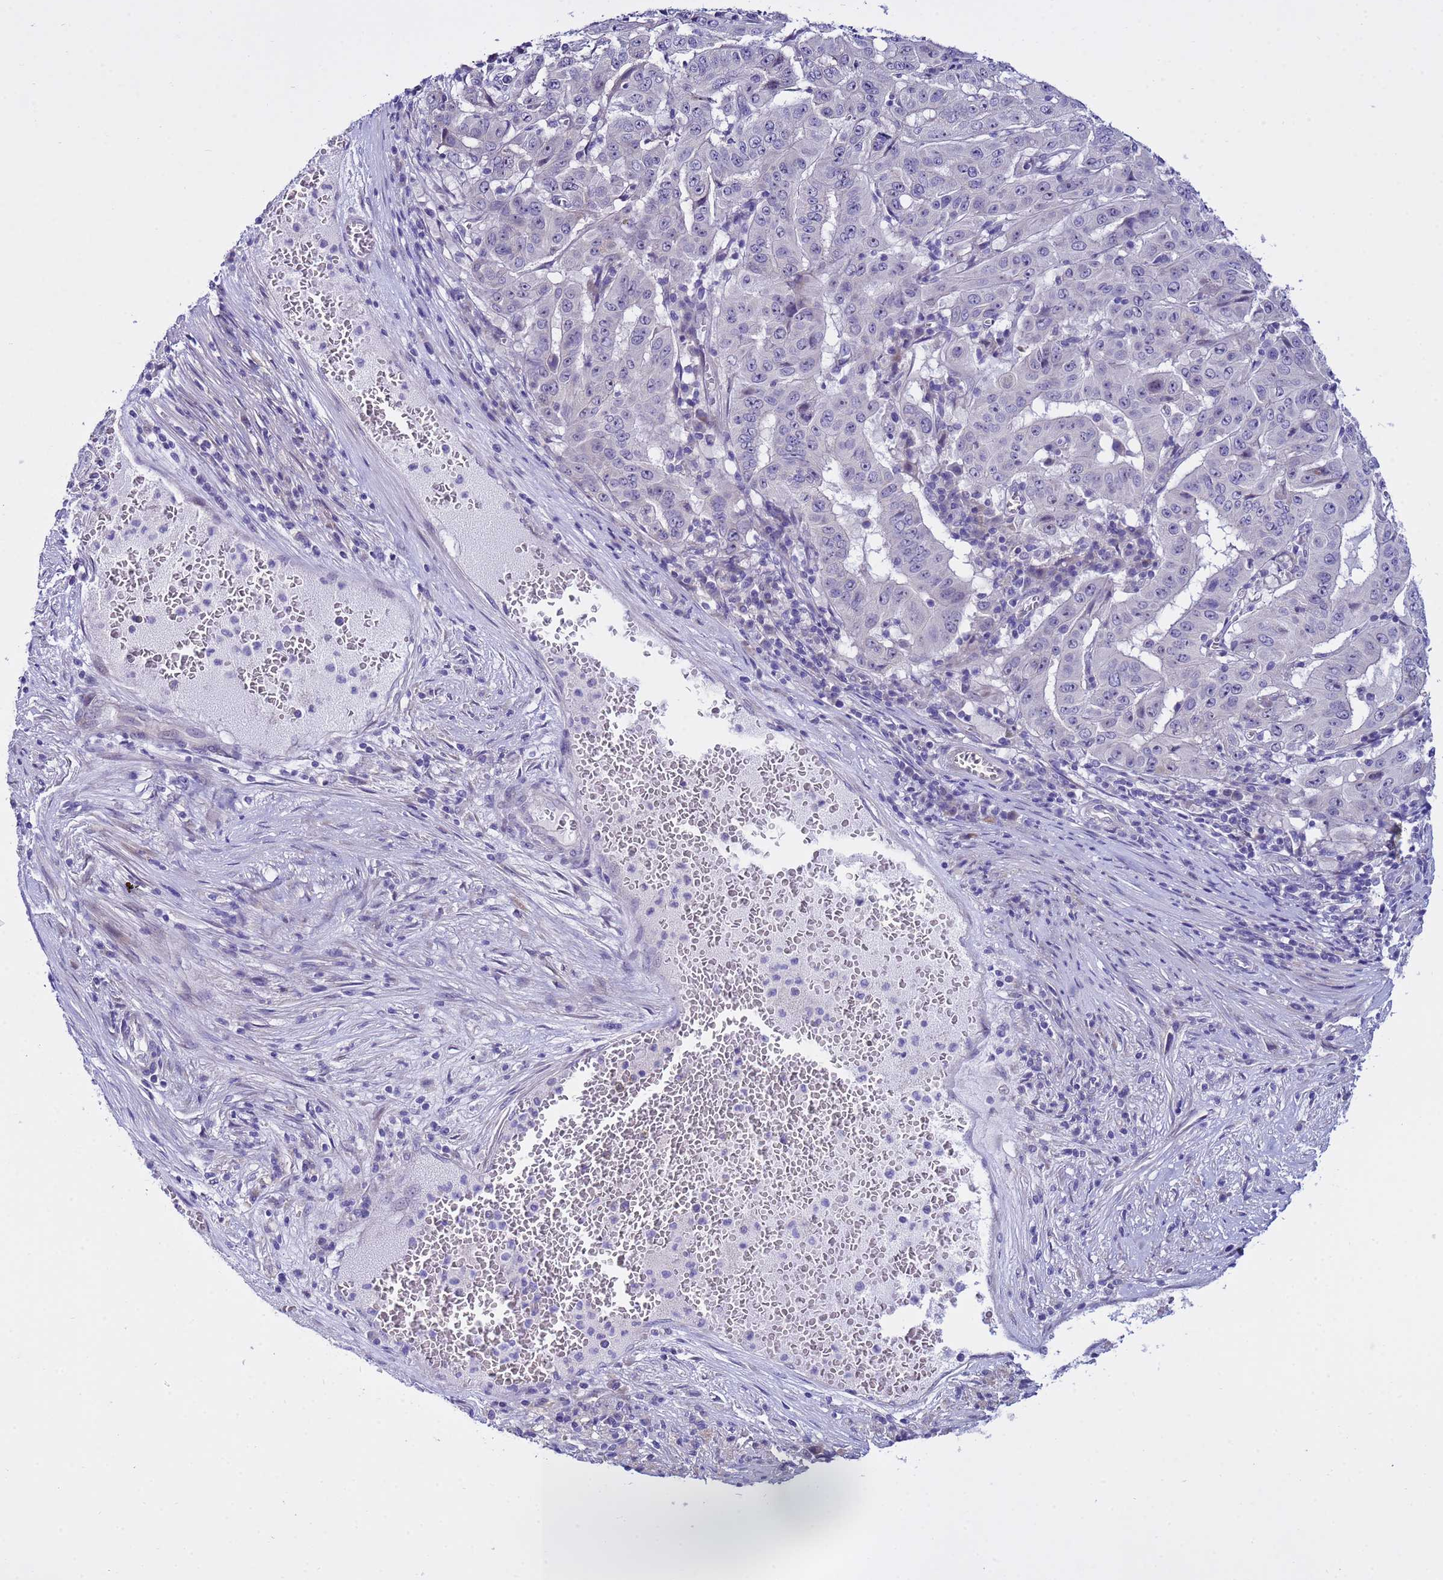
{"staining": {"intensity": "negative", "quantity": "none", "location": "none"}, "tissue": "pancreatic cancer", "cell_type": "Tumor cells", "image_type": "cancer", "snomed": [{"axis": "morphology", "description": "Adenocarcinoma, NOS"}, {"axis": "topography", "description": "Pancreas"}], "caption": "There is no significant staining in tumor cells of adenocarcinoma (pancreatic).", "gene": "IGSF11", "patient": {"sex": "male", "age": 63}}